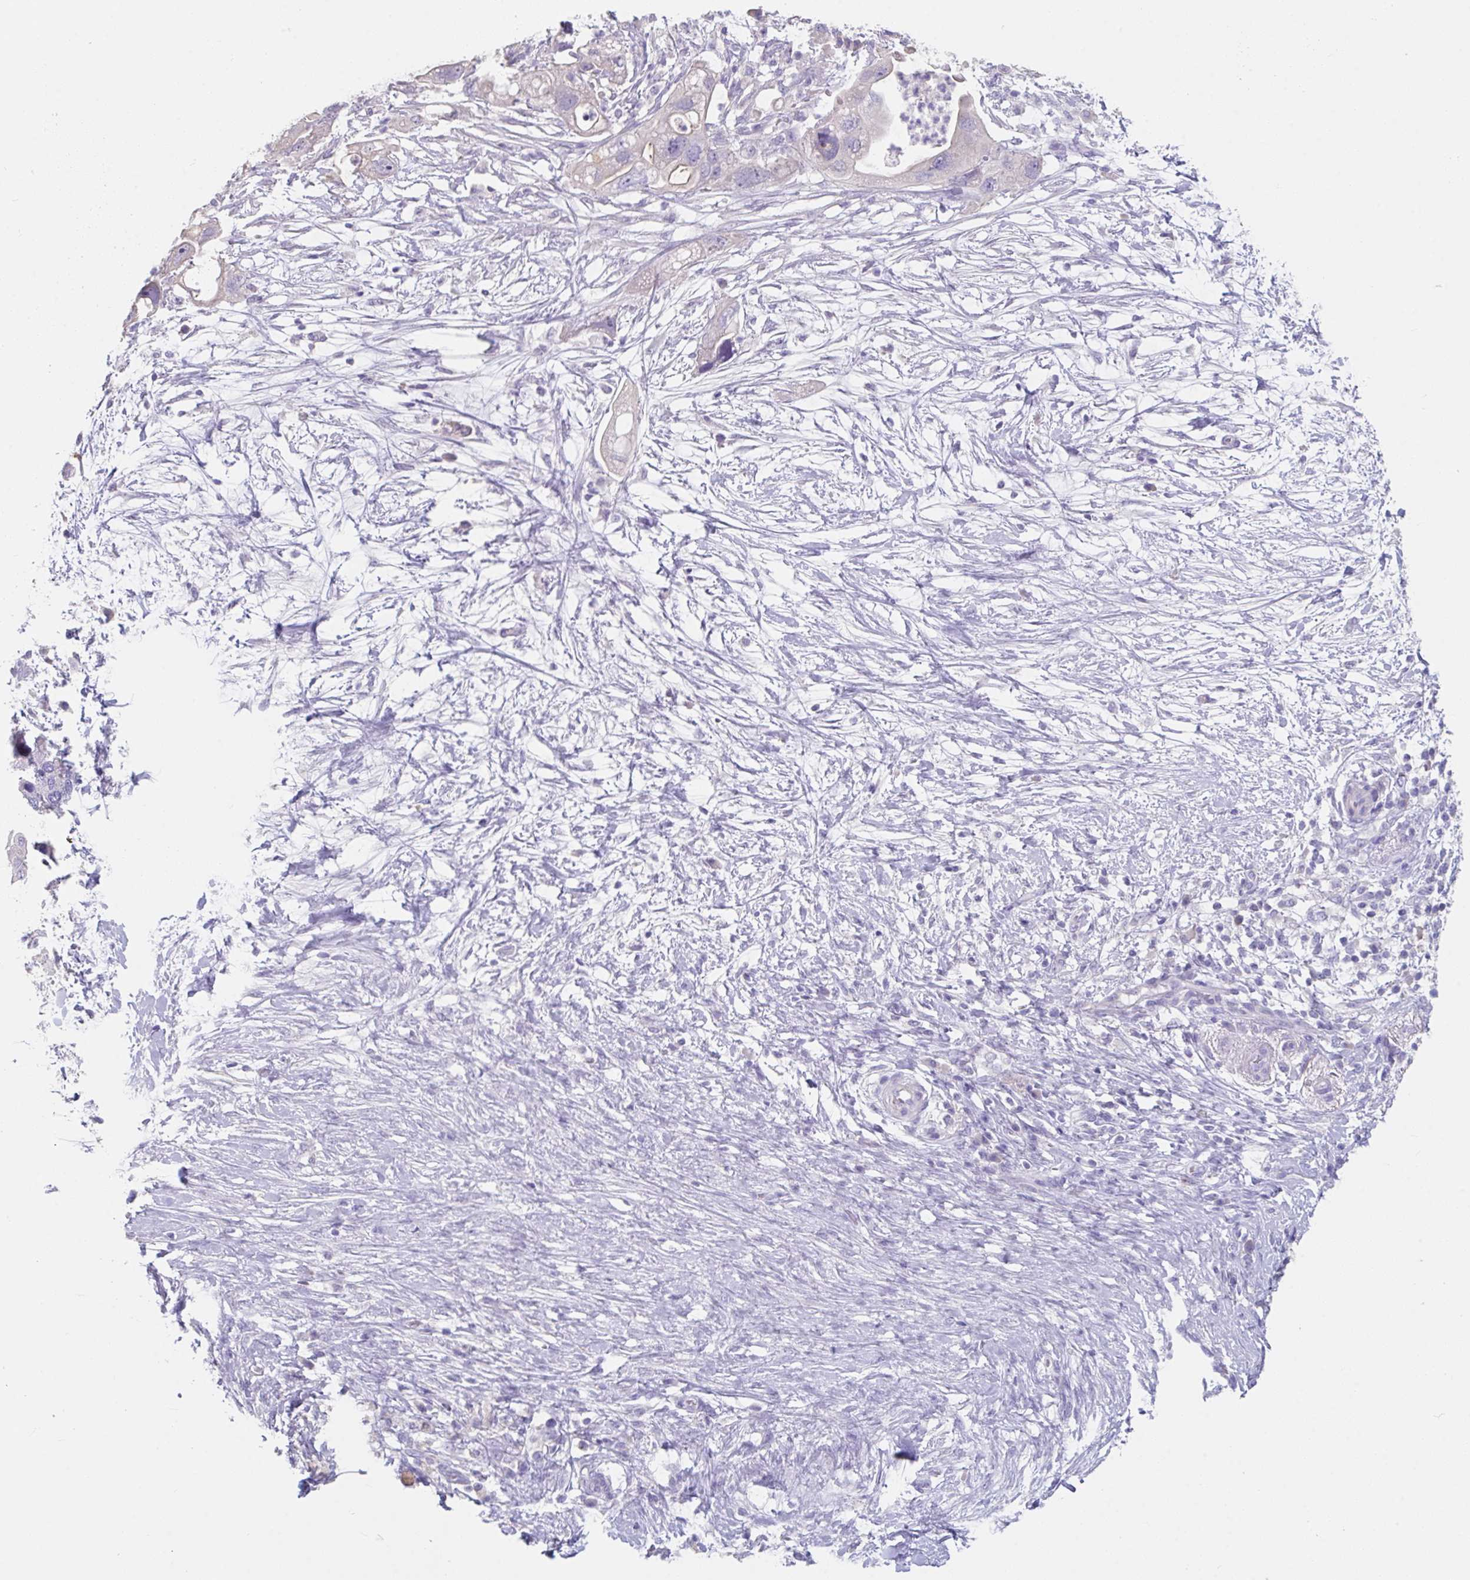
{"staining": {"intensity": "negative", "quantity": "none", "location": "none"}, "tissue": "pancreatic cancer", "cell_type": "Tumor cells", "image_type": "cancer", "snomed": [{"axis": "morphology", "description": "Adenocarcinoma, NOS"}, {"axis": "topography", "description": "Pancreas"}], "caption": "Human pancreatic adenocarcinoma stained for a protein using IHC exhibits no positivity in tumor cells.", "gene": "SLC44A4", "patient": {"sex": "female", "age": 72}}